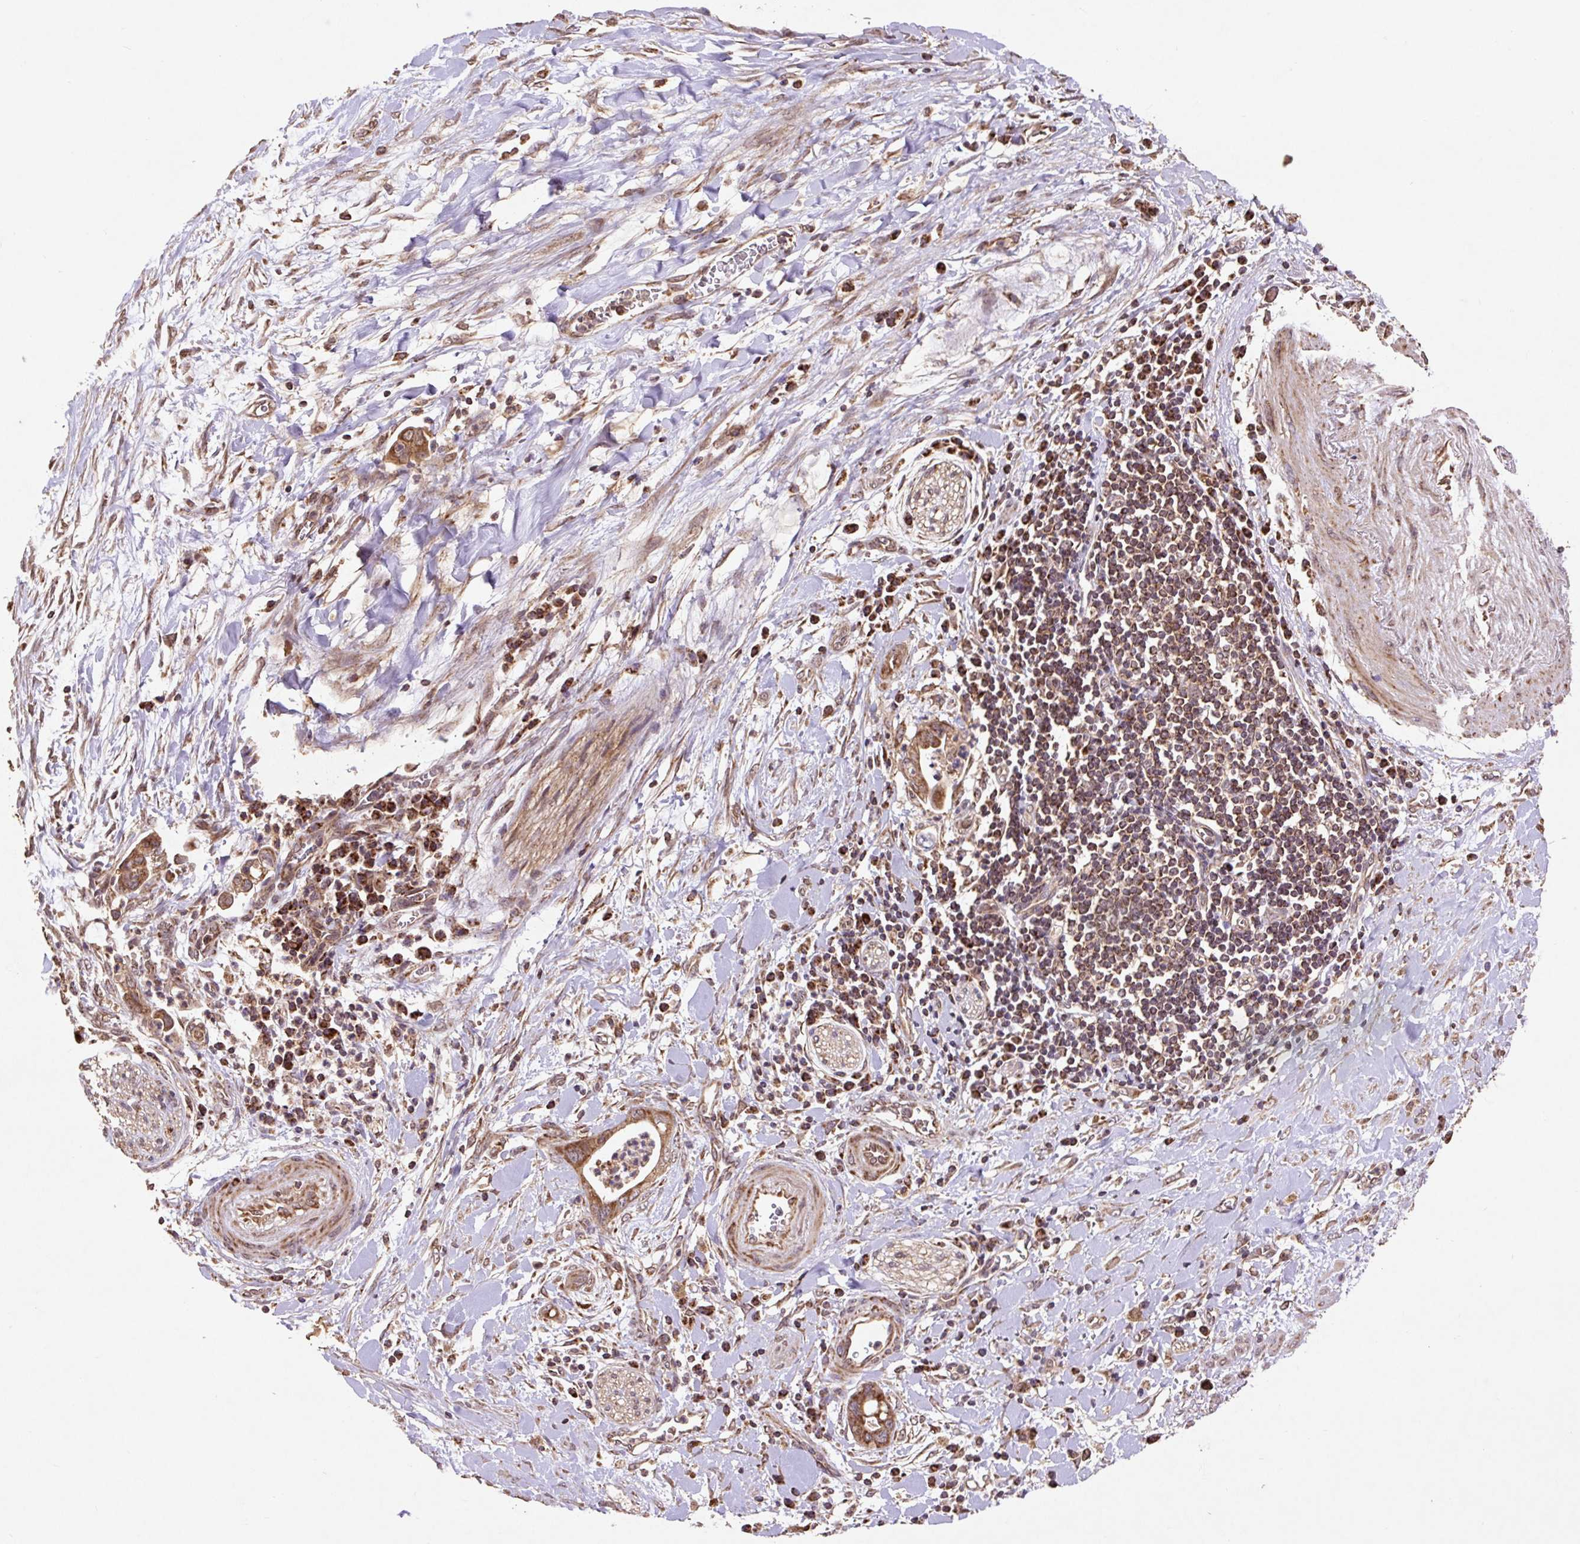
{"staining": {"intensity": "strong", "quantity": ">75%", "location": "cytoplasmic/membranous"}, "tissue": "pancreatic cancer", "cell_type": "Tumor cells", "image_type": "cancer", "snomed": [{"axis": "morphology", "description": "Adenocarcinoma, NOS"}, {"axis": "topography", "description": "Pancreas"}], "caption": "This micrograph shows immunohistochemistry staining of adenocarcinoma (pancreatic), with high strong cytoplasmic/membranous expression in about >75% of tumor cells.", "gene": "ATP5F1A", "patient": {"sex": "male", "age": 75}}